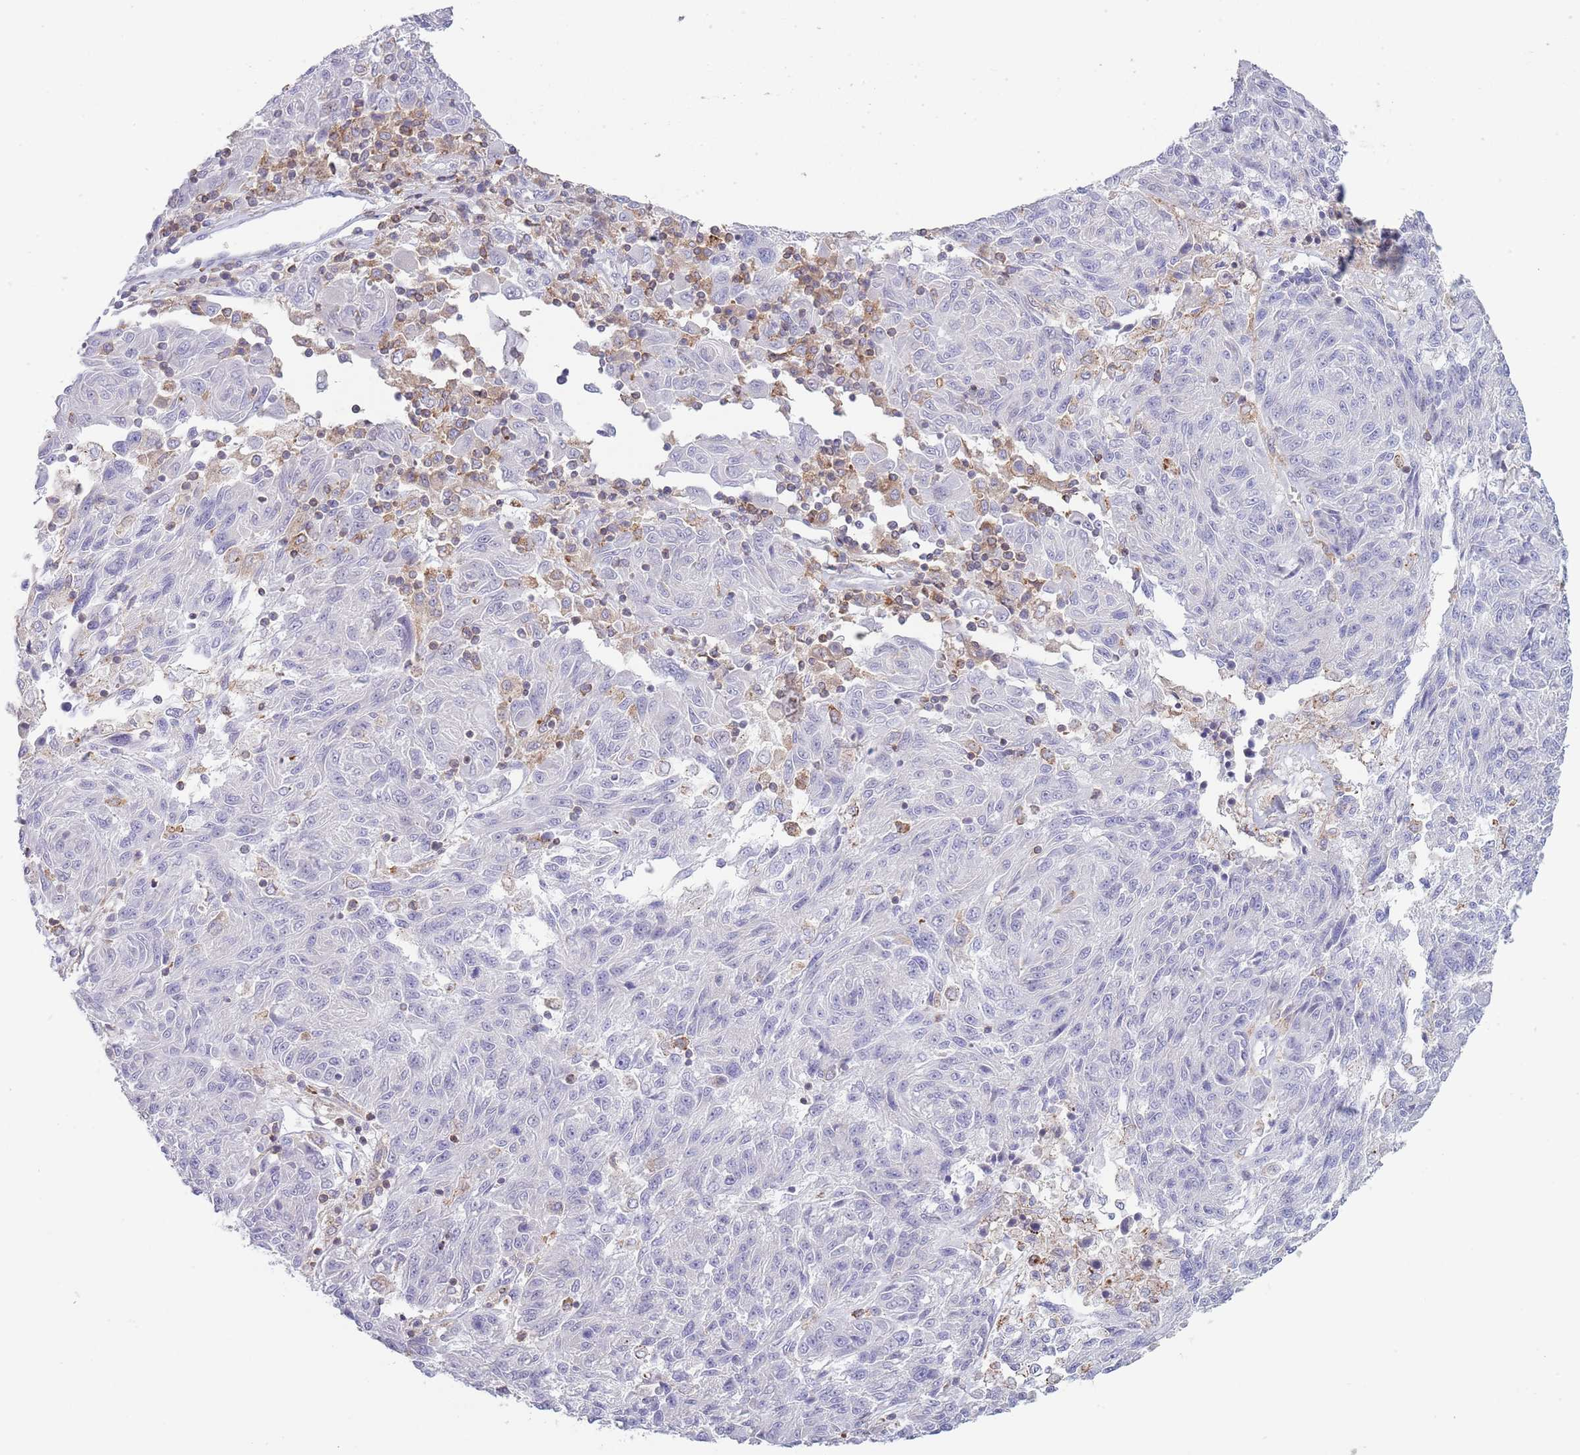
{"staining": {"intensity": "negative", "quantity": "none", "location": "none"}, "tissue": "melanoma", "cell_type": "Tumor cells", "image_type": "cancer", "snomed": [{"axis": "morphology", "description": "Malignant melanoma, NOS"}, {"axis": "topography", "description": "Skin"}], "caption": "Tumor cells show no significant positivity in melanoma.", "gene": "LPXN", "patient": {"sex": "male", "age": 53}}